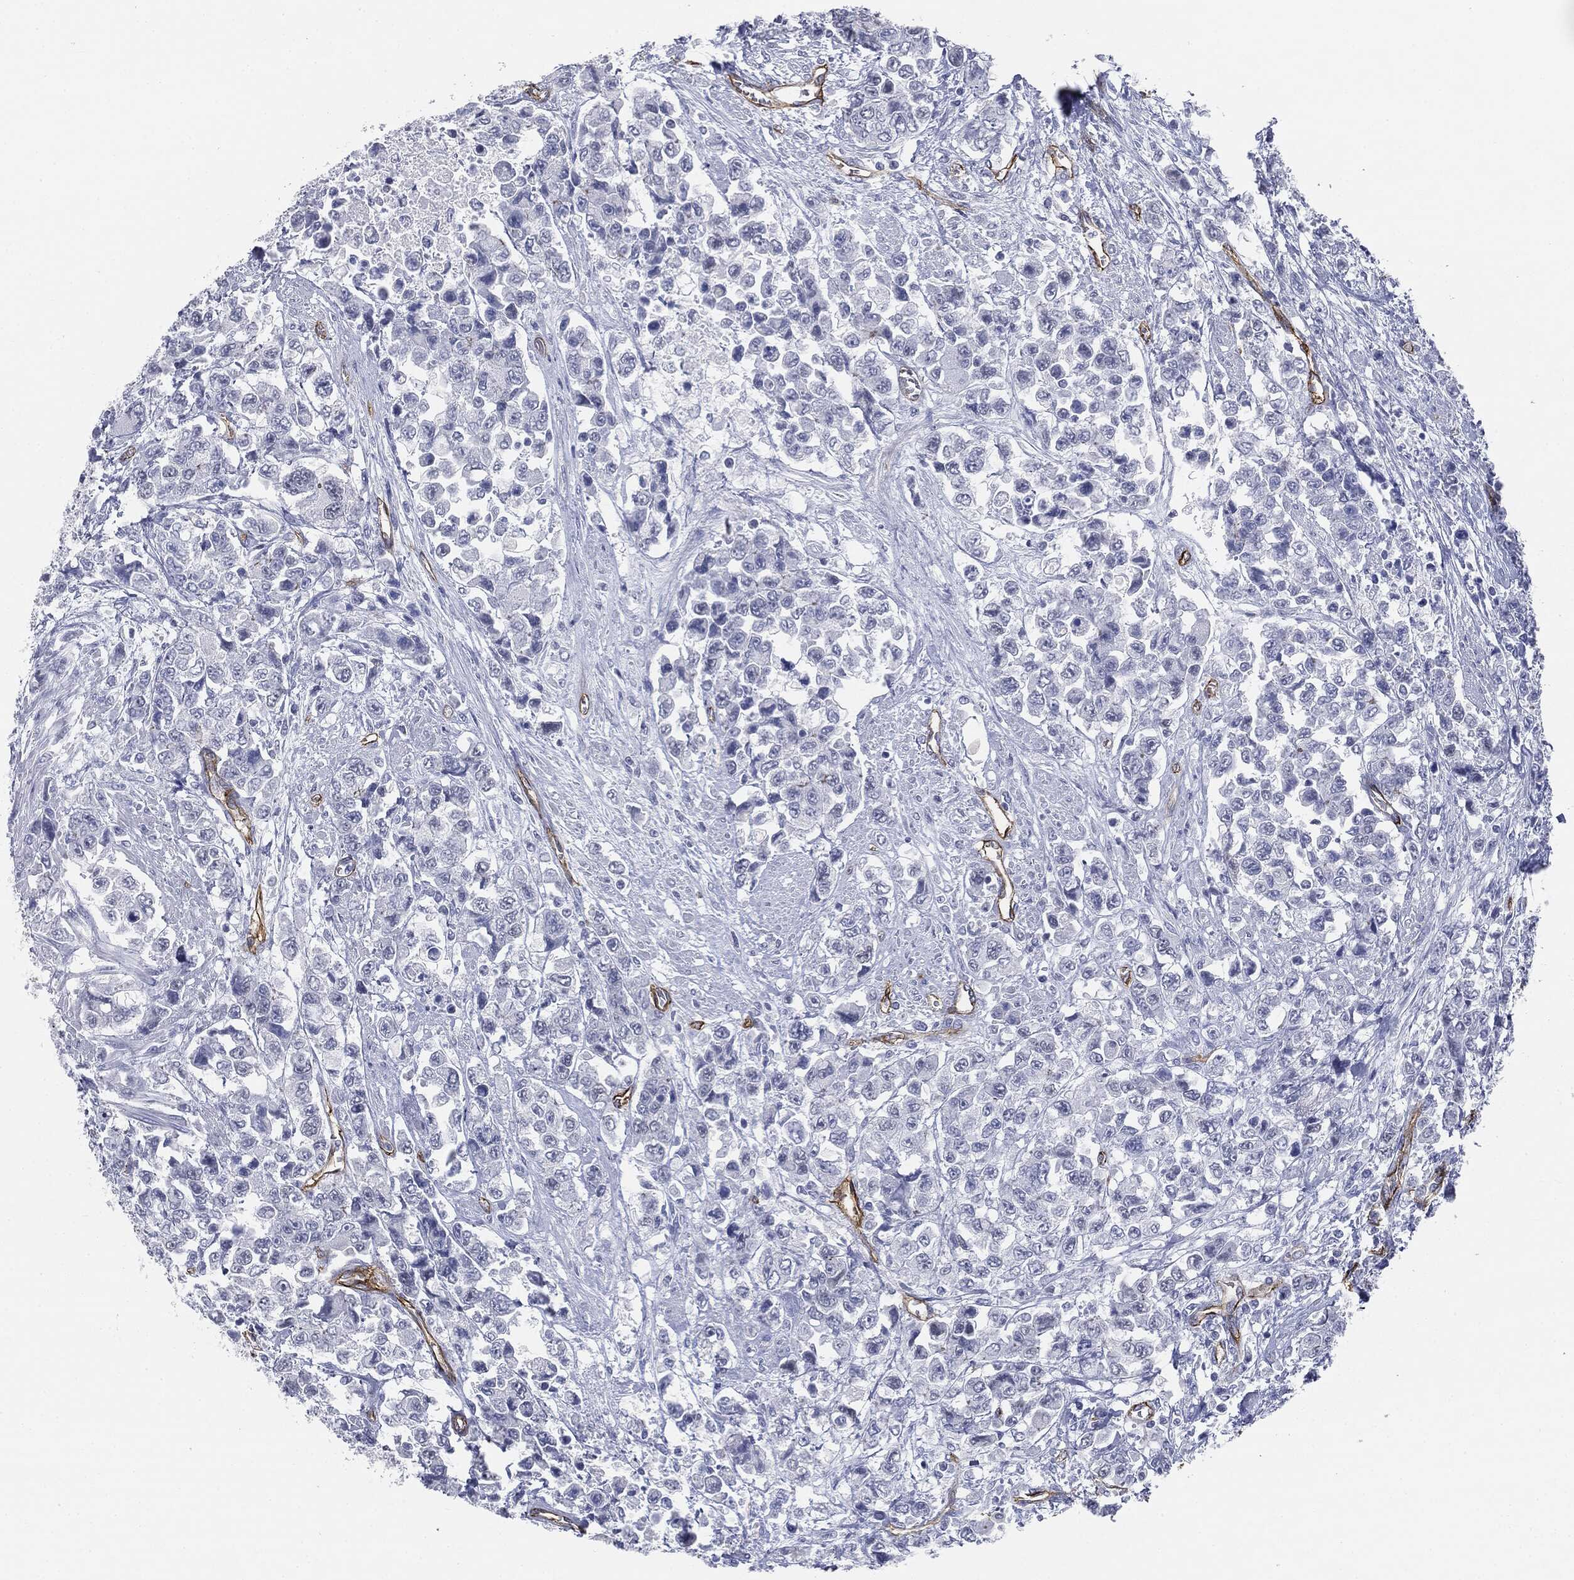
{"staining": {"intensity": "negative", "quantity": "none", "location": "none"}, "tissue": "urothelial cancer", "cell_type": "Tumor cells", "image_type": "cancer", "snomed": [{"axis": "morphology", "description": "Urothelial carcinoma, High grade"}, {"axis": "topography", "description": "Urinary bladder"}], "caption": "Urothelial cancer was stained to show a protein in brown. There is no significant positivity in tumor cells. The staining was performed using DAB (3,3'-diaminobenzidine) to visualize the protein expression in brown, while the nuclei were stained in blue with hematoxylin (Magnification: 20x).", "gene": "MUC5AC", "patient": {"sex": "female", "age": 78}}